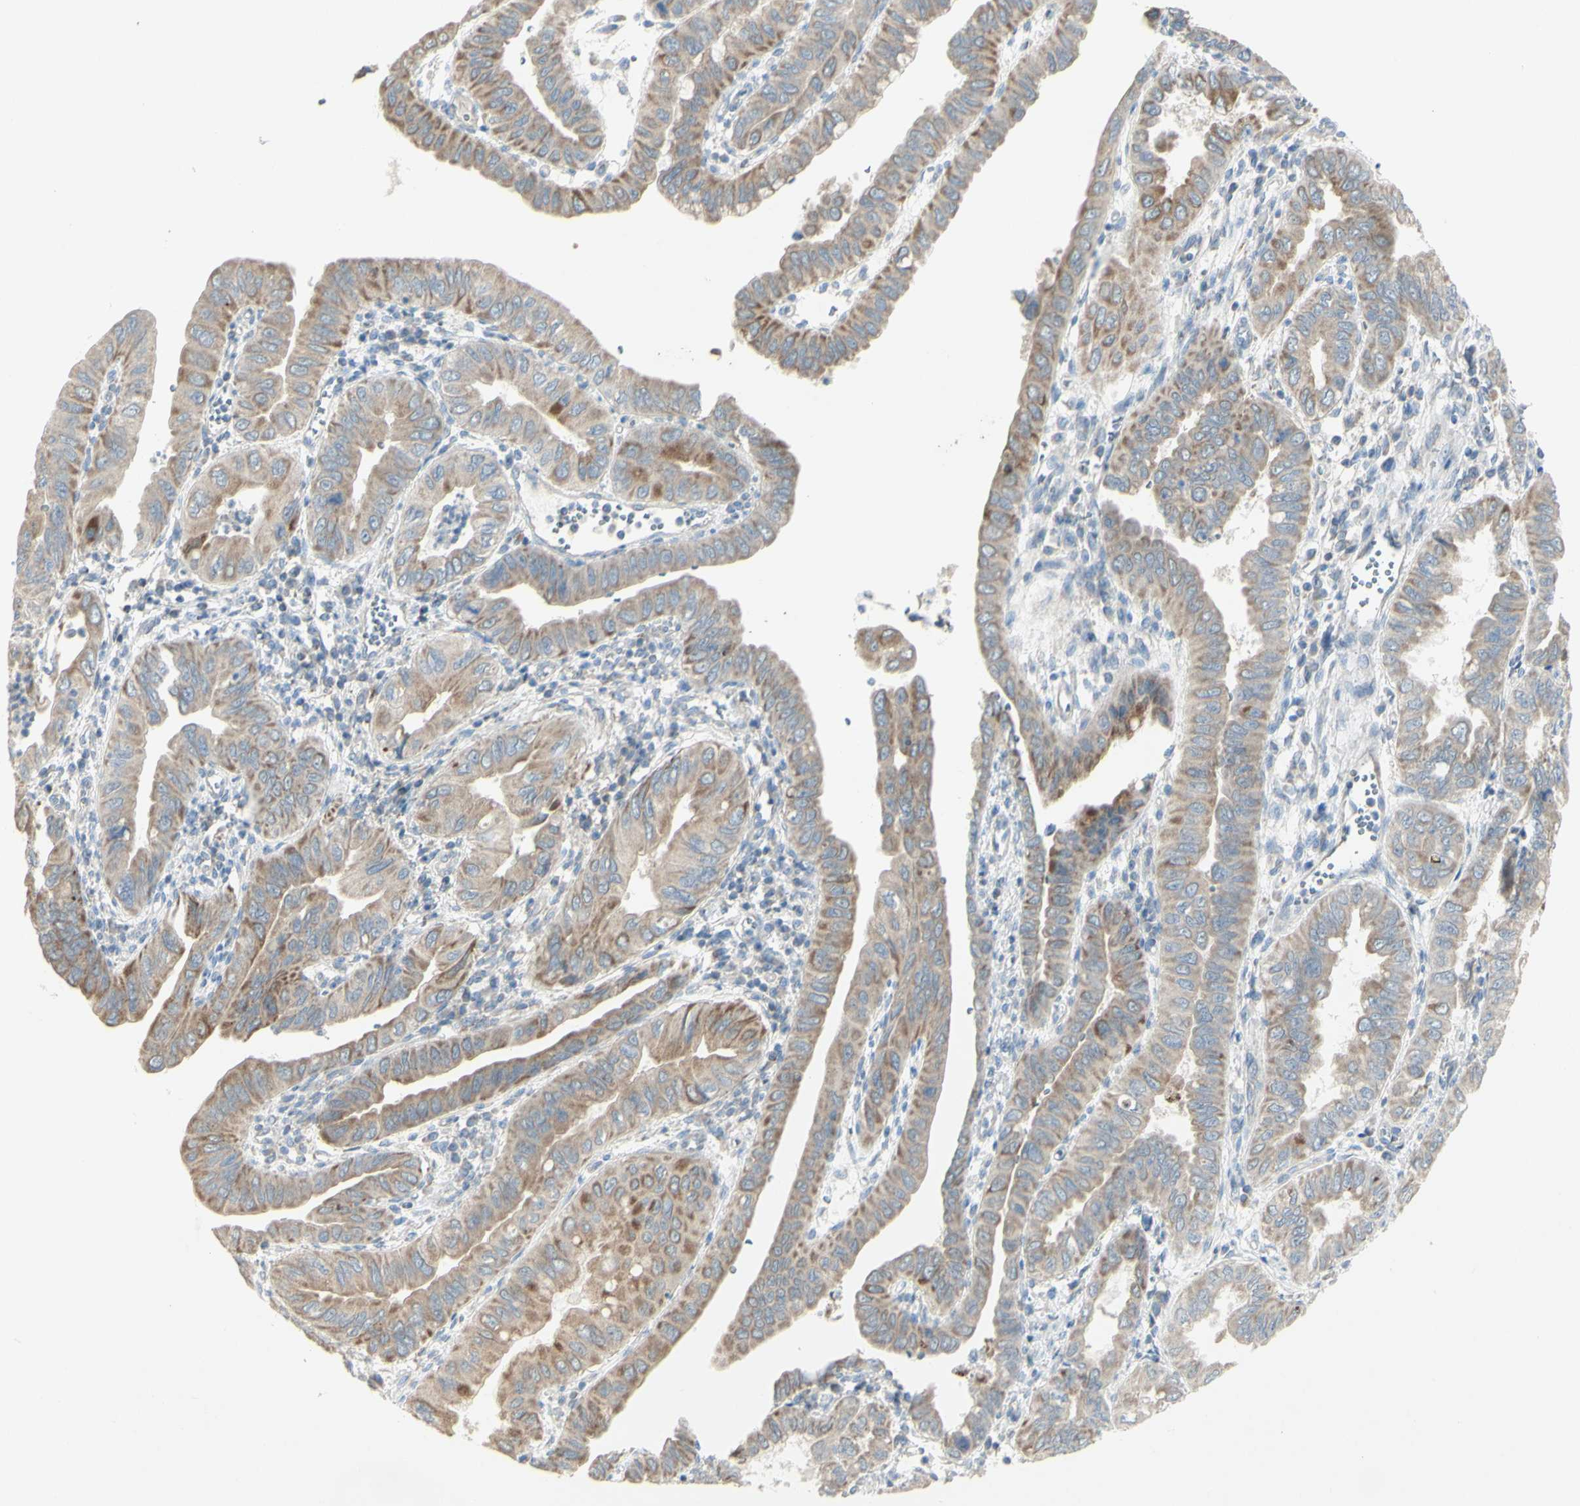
{"staining": {"intensity": "weak", "quantity": ">75%", "location": "cytoplasmic/membranous"}, "tissue": "pancreatic cancer", "cell_type": "Tumor cells", "image_type": "cancer", "snomed": [{"axis": "morphology", "description": "Normal tissue, NOS"}, {"axis": "topography", "description": "Lymph node"}], "caption": "A brown stain labels weak cytoplasmic/membranous expression of a protein in human pancreatic cancer tumor cells.", "gene": "CNTNAP1", "patient": {"sex": "male", "age": 50}}